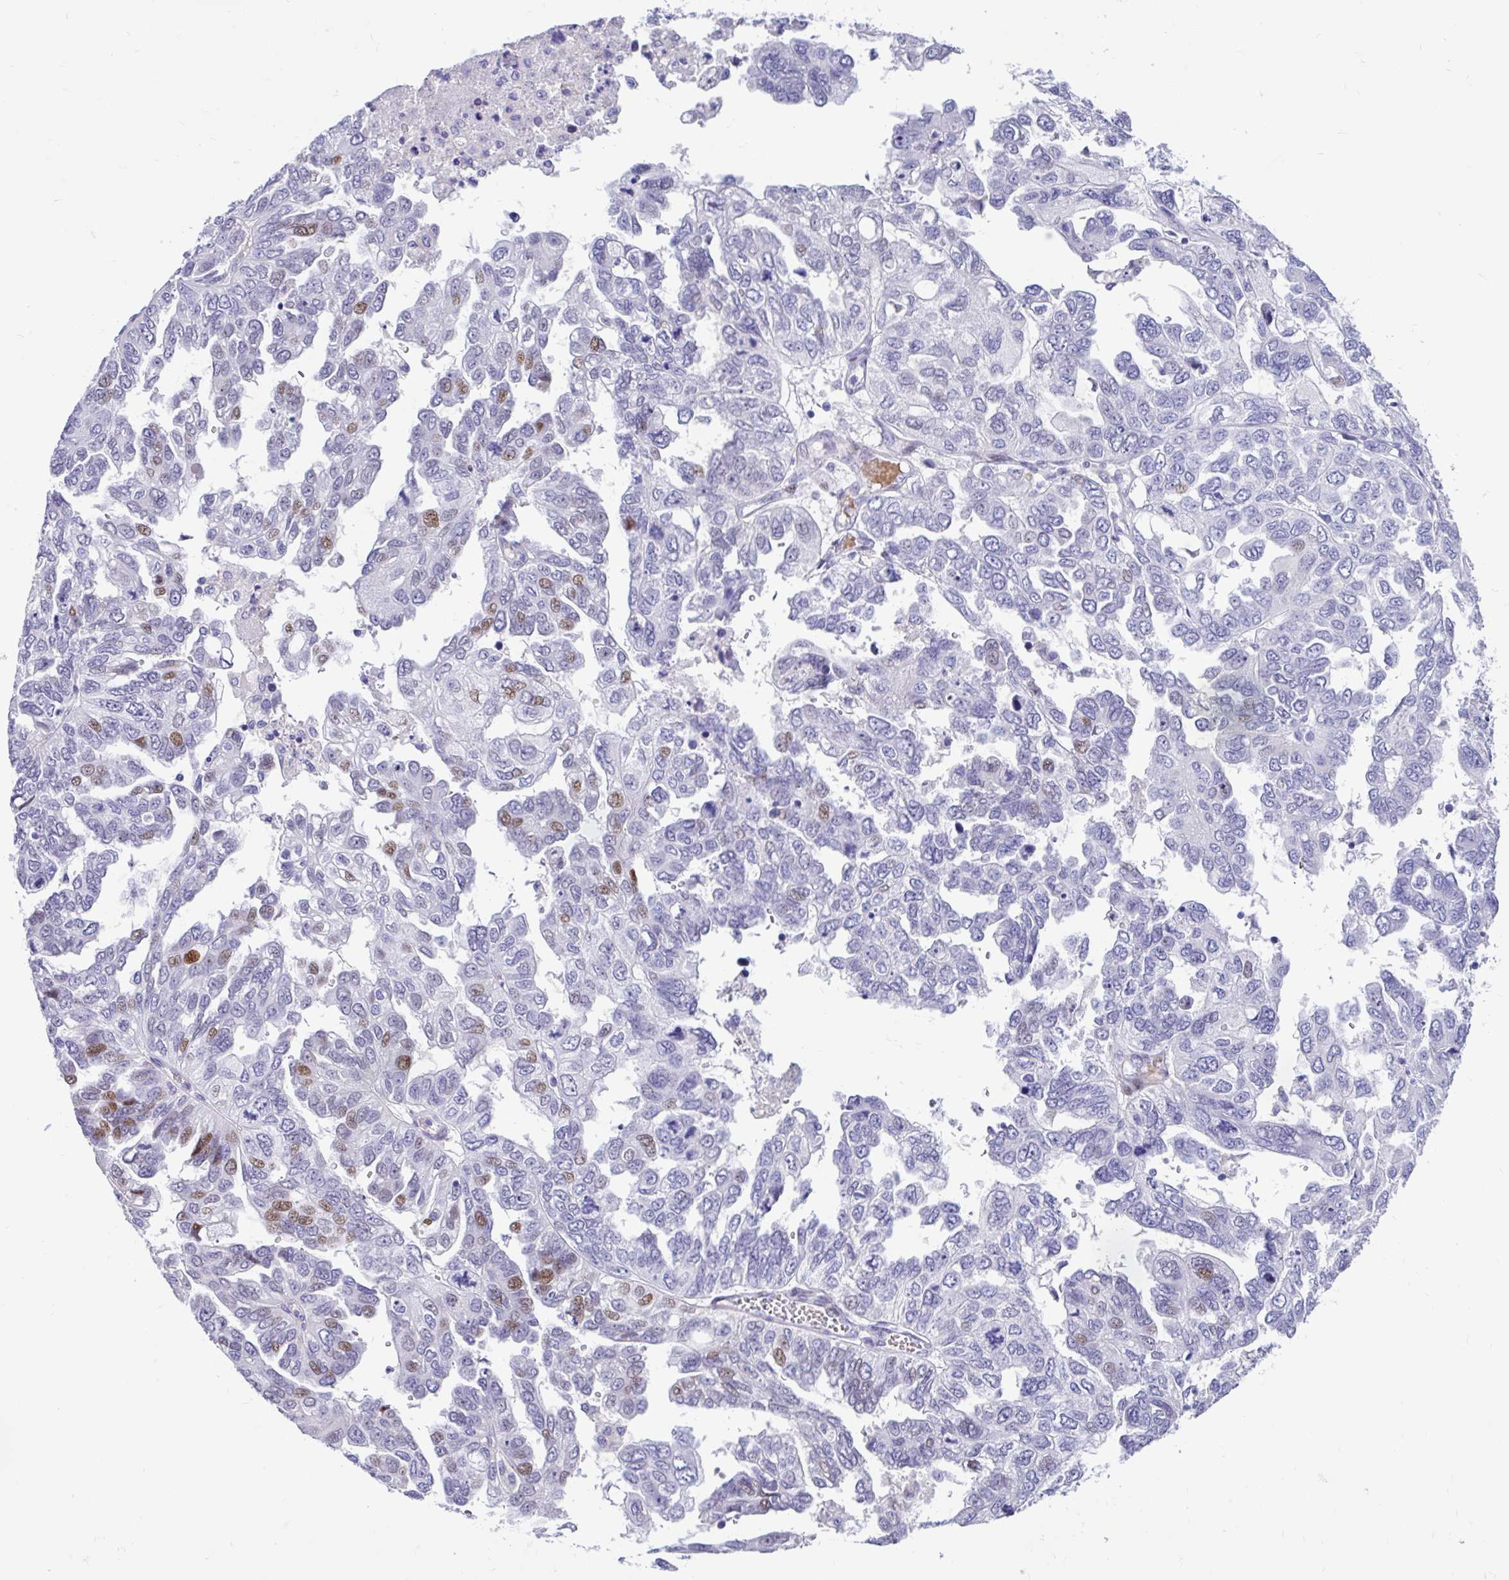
{"staining": {"intensity": "moderate", "quantity": "<25%", "location": "nuclear"}, "tissue": "ovarian cancer", "cell_type": "Tumor cells", "image_type": "cancer", "snomed": [{"axis": "morphology", "description": "Cystadenocarcinoma, serous, NOS"}, {"axis": "topography", "description": "Ovary"}], "caption": "High-magnification brightfield microscopy of ovarian serous cystadenocarcinoma stained with DAB (3,3'-diaminobenzidine) (brown) and counterstained with hematoxylin (blue). tumor cells exhibit moderate nuclear expression is appreciated in about<25% of cells.", "gene": "NHLH2", "patient": {"sex": "female", "age": 53}}